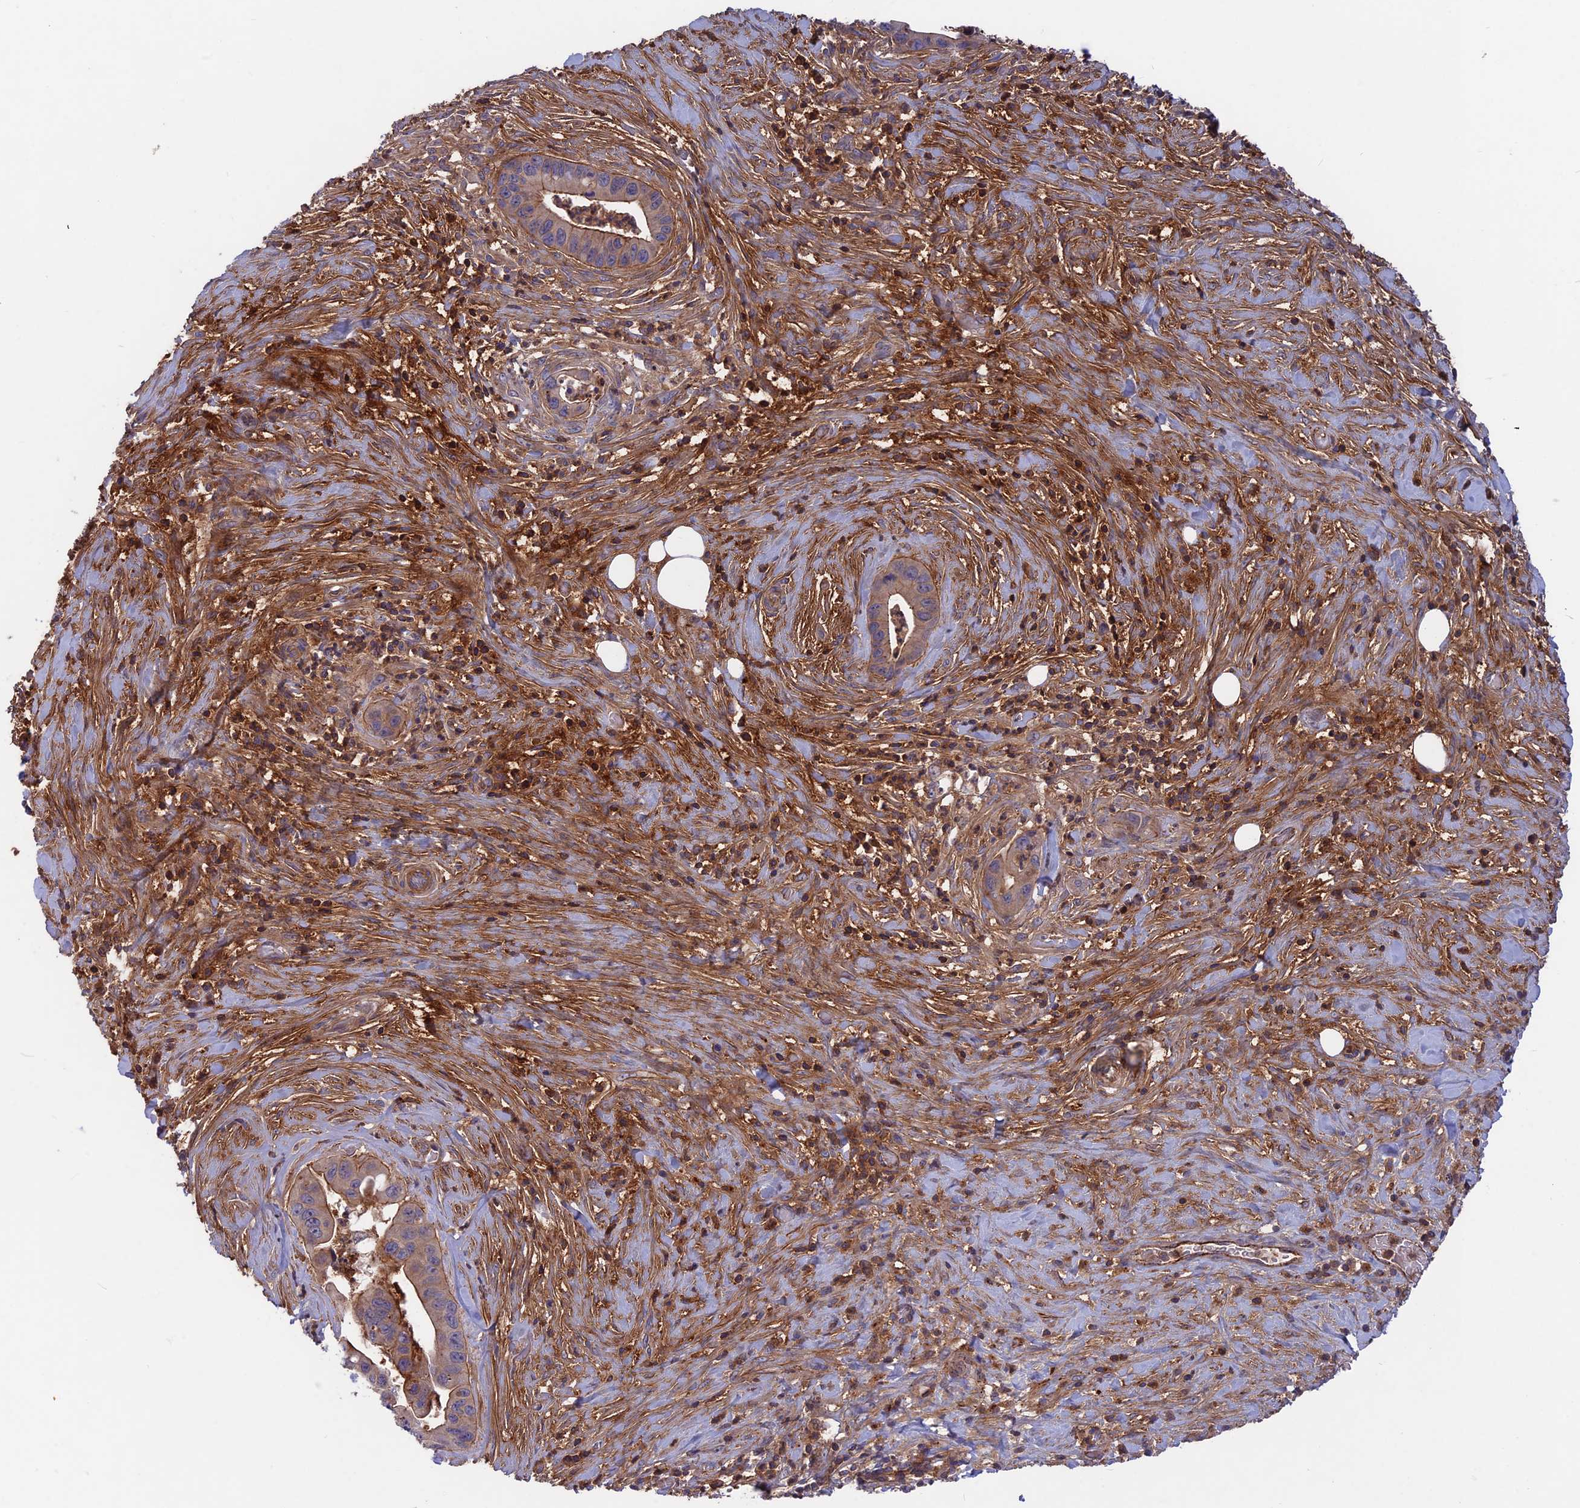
{"staining": {"intensity": "moderate", "quantity": "<25%", "location": "cytoplasmic/membranous"}, "tissue": "pancreatic cancer", "cell_type": "Tumor cells", "image_type": "cancer", "snomed": [{"axis": "morphology", "description": "Adenocarcinoma, NOS"}, {"axis": "topography", "description": "Pancreas"}], "caption": "Brown immunohistochemical staining in human pancreatic cancer exhibits moderate cytoplasmic/membranous staining in approximately <25% of tumor cells. (Brightfield microscopy of DAB IHC at high magnification).", "gene": "CPNE7", "patient": {"sex": "male", "age": 73}}